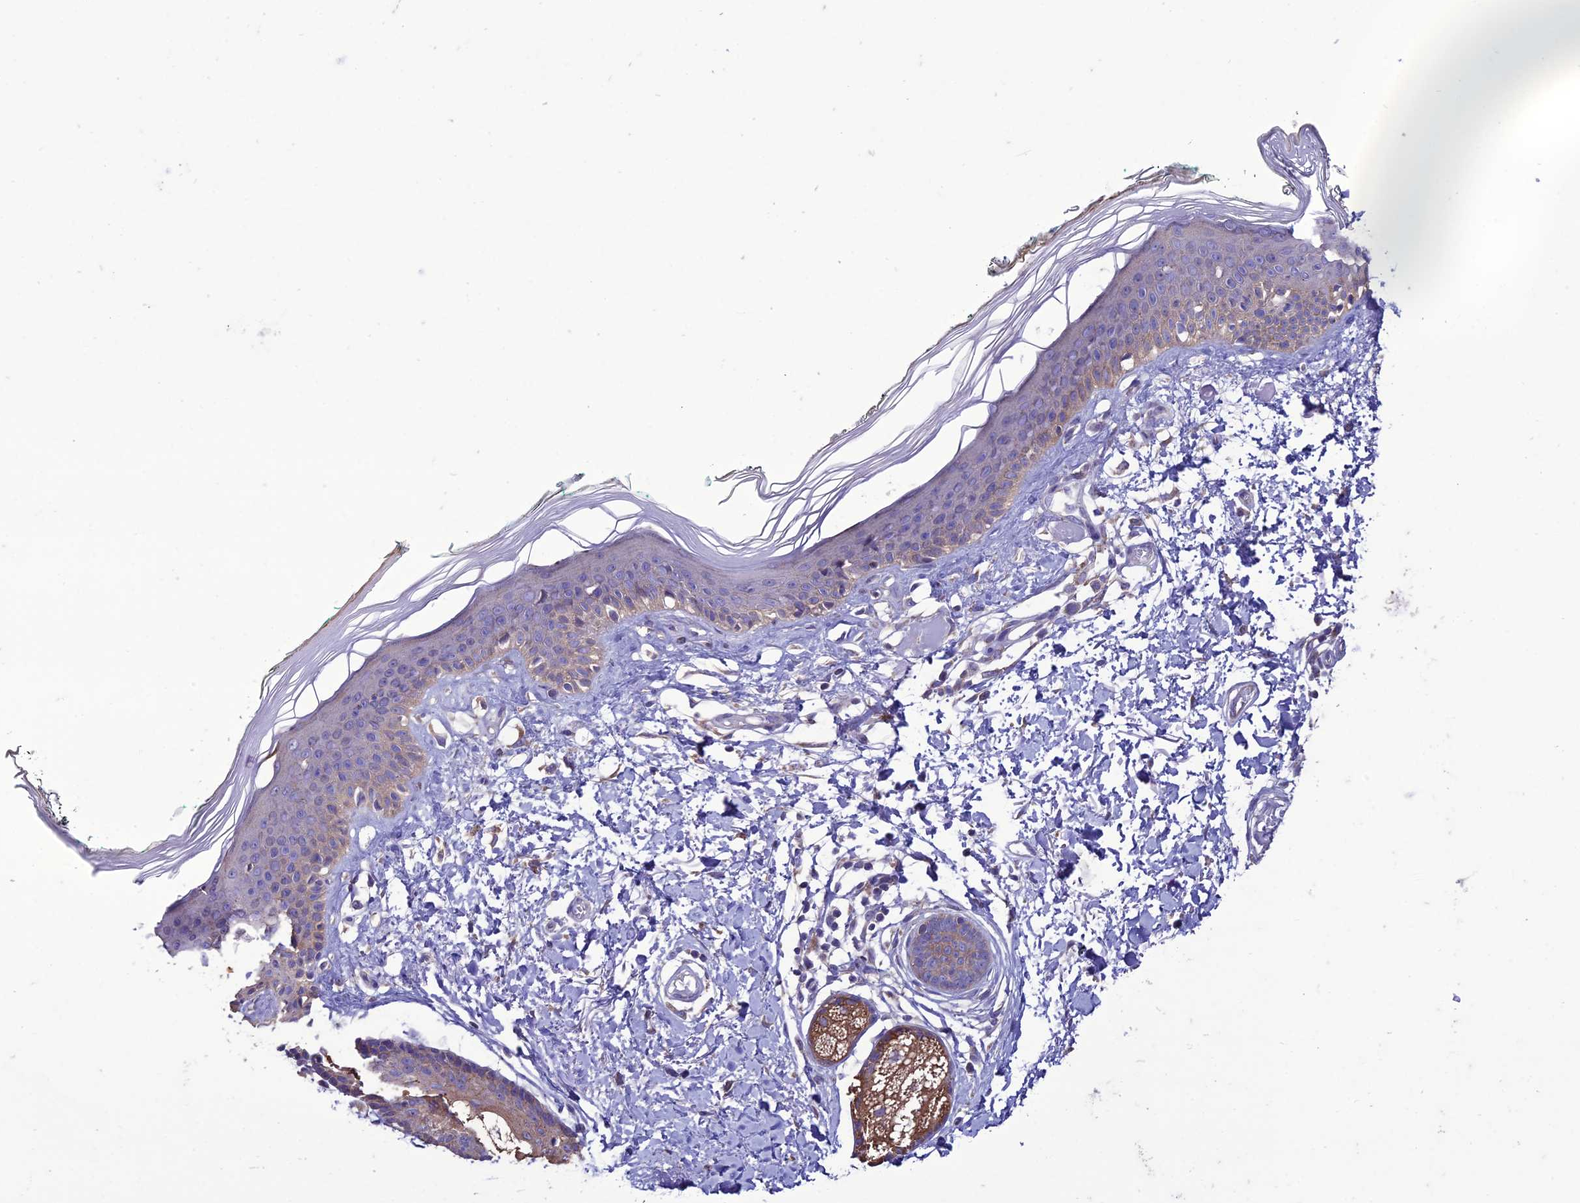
{"staining": {"intensity": "weak", "quantity": ">75%", "location": "cytoplasmic/membranous"}, "tissue": "skin", "cell_type": "Fibroblasts", "image_type": "normal", "snomed": [{"axis": "morphology", "description": "Normal tissue, NOS"}, {"axis": "topography", "description": "Skin"}], "caption": "An immunohistochemistry photomicrograph of normal tissue is shown. Protein staining in brown labels weak cytoplasmic/membranous positivity in skin within fibroblasts.", "gene": "HOGA1", "patient": {"sex": "male", "age": 62}}